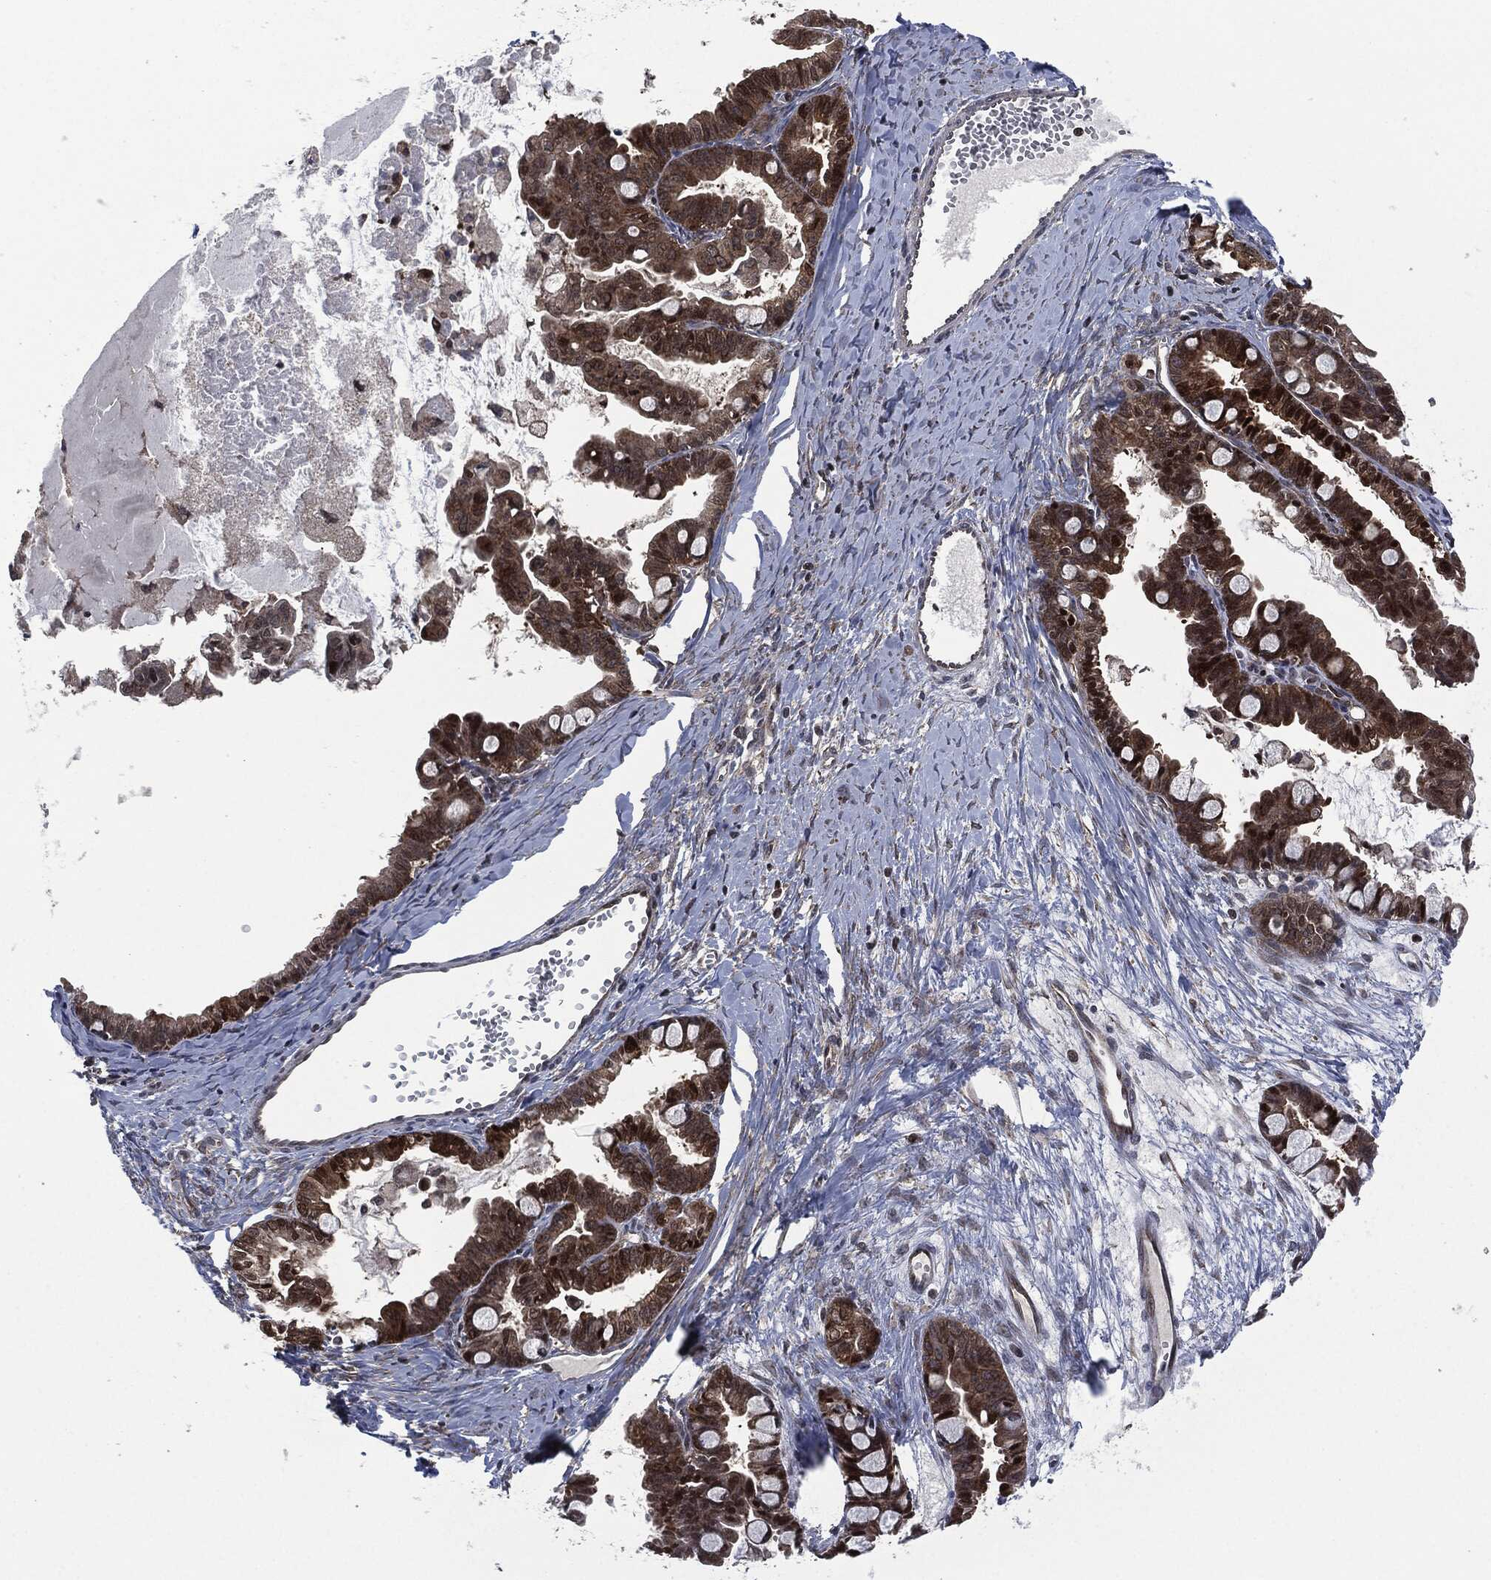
{"staining": {"intensity": "strong", "quantity": "25%-75%", "location": "cytoplasmic/membranous"}, "tissue": "ovarian cancer", "cell_type": "Tumor cells", "image_type": "cancer", "snomed": [{"axis": "morphology", "description": "Cystadenocarcinoma, mucinous, NOS"}, {"axis": "topography", "description": "Ovary"}], "caption": "This micrograph shows immunohistochemistry (IHC) staining of human ovarian mucinous cystadenocarcinoma, with high strong cytoplasmic/membranous expression in approximately 25%-75% of tumor cells.", "gene": "HRAS", "patient": {"sex": "female", "age": 63}}